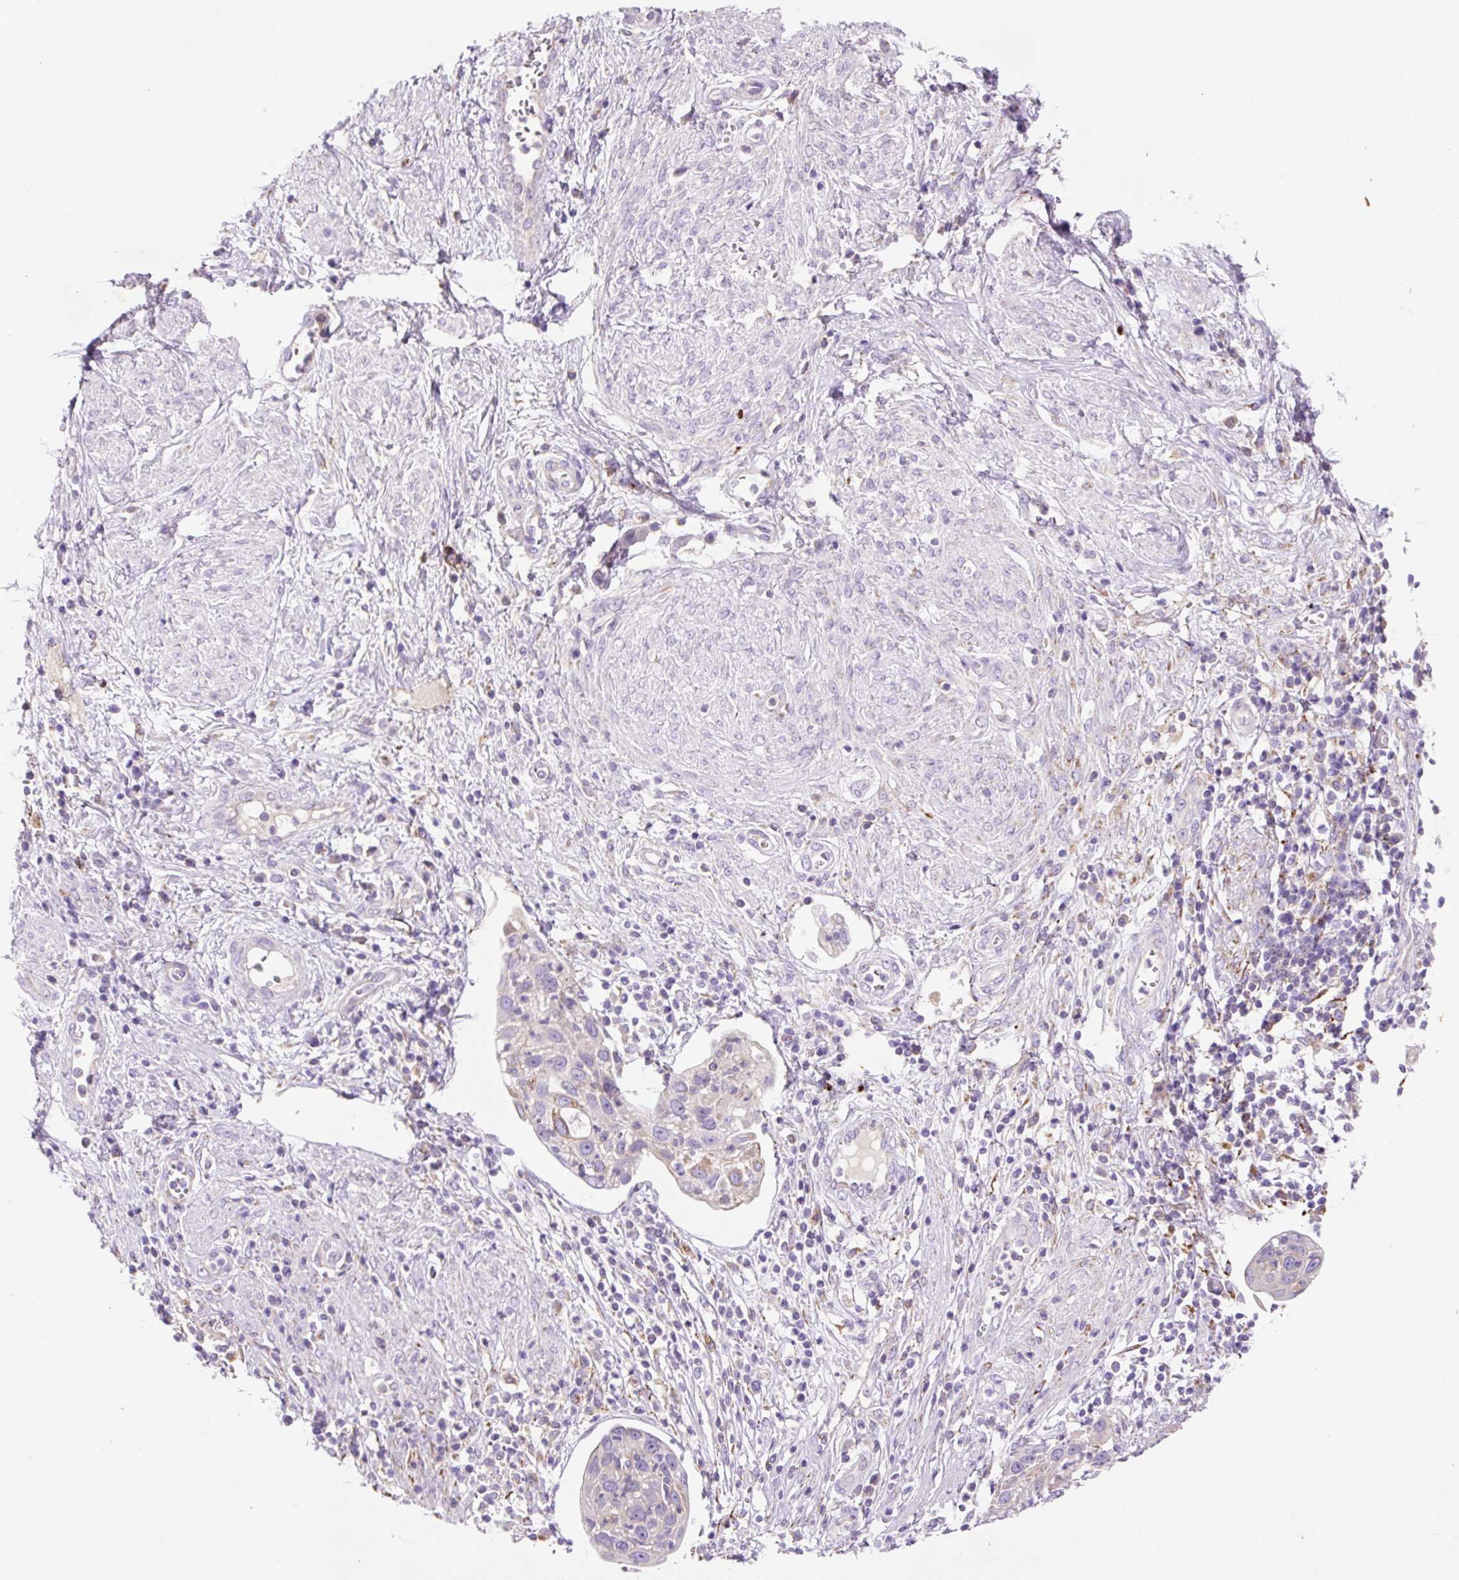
{"staining": {"intensity": "negative", "quantity": "none", "location": "none"}, "tissue": "cervical cancer", "cell_type": "Tumor cells", "image_type": "cancer", "snomed": [{"axis": "morphology", "description": "Squamous cell carcinoma, NOS"}, {"axis": "topography", "description": "Cervix"}], "caption": "This is an IHC image of human cervical squamous cell carcinoma. There is no expression in tumor cells.", "gene": "HEXA", "patient": {"sex": "female", "age": 36}}